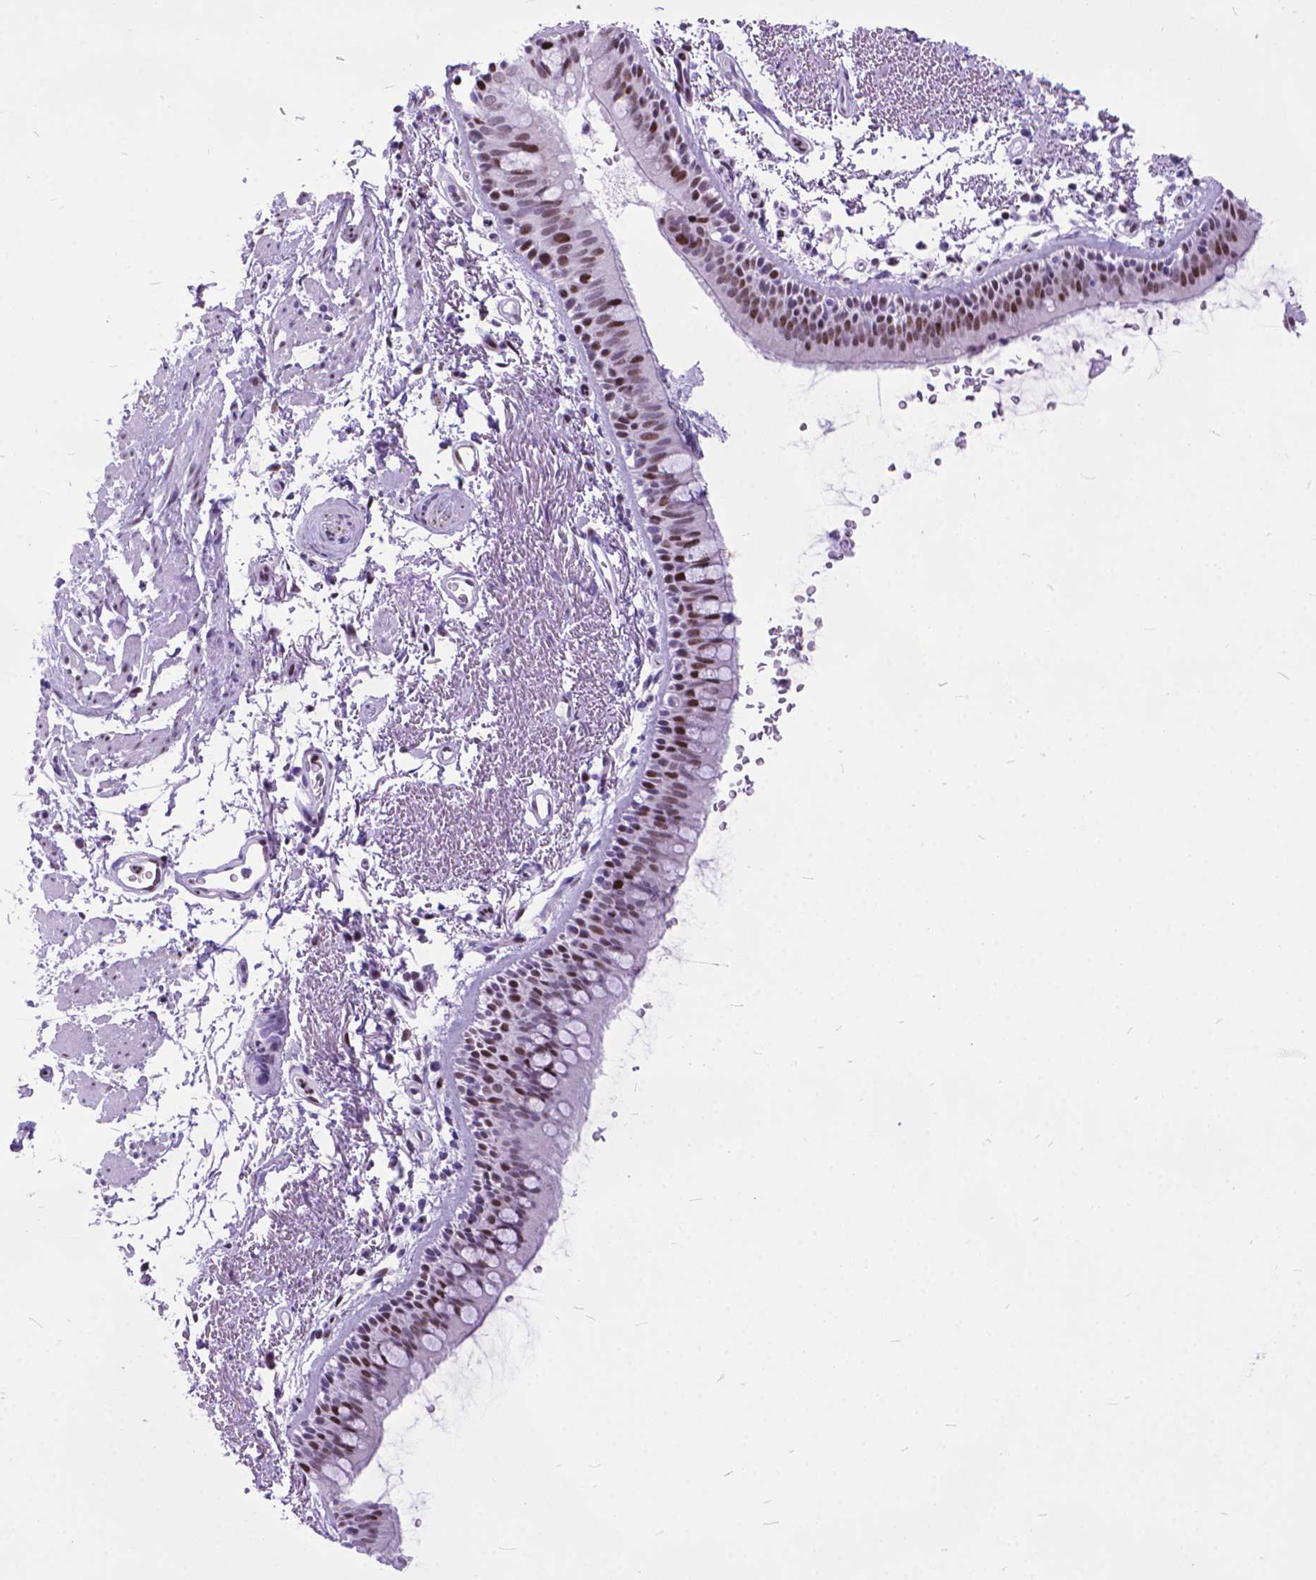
{"staining": {"intensity": "moderate", "quantity": "25%-75%", "location": "nuclear"}, "tissue": "bronchus", "cell_type": "Respiratory epithelial cells", "image_type": "normal", "snomed": [{"axis": "morphology", "description": "Normal tissue, NOS"}, {"axis": "topography", "description": "Lymph node"}, {"axis": "topography", "description": "Bronchus"}], "caption": "A medium amount of moderate nuclear expression is appreciated in about 25%-75% of respiratory epithelial cells in unremarkable bronchus. (brown staining indicates protein expression, while blue staining denotes nuclei).", "gene": "POLE4", "patient": {"sex": "female", "age": 70}}